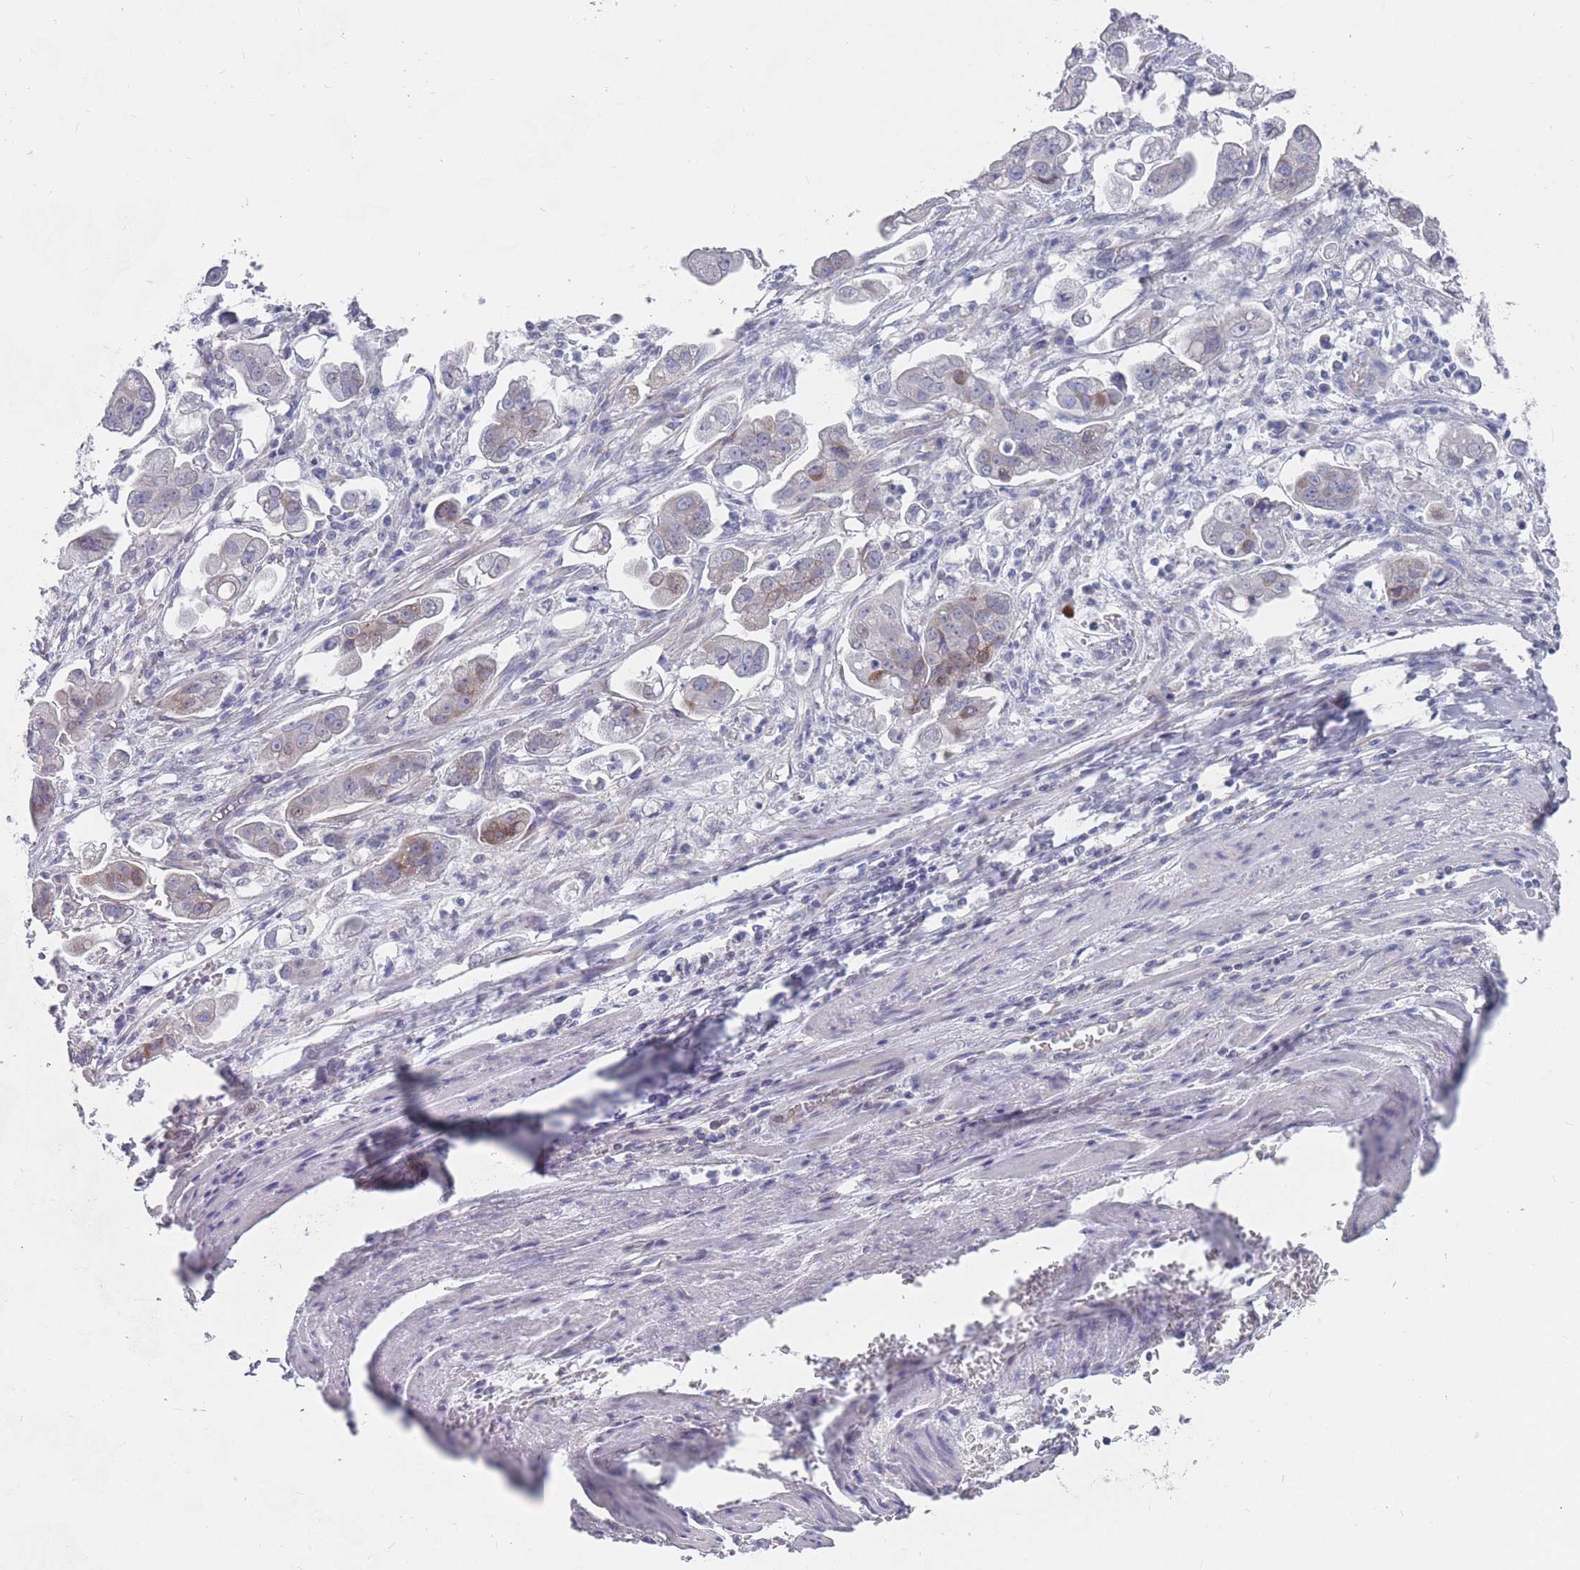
{"staining": {"intensity": "negative", "quantity": "none", "location": "none"}, "tissue": "stomach cancer", "cell_type": "Tumor cells", "image_type": "cancer", "snomed": [{"axis": "morphology", "description": "Adenocarcinoma, NOS"}, {"axis": "topography", "description": "Stomach"}], "caption": "The IHC image has no significant staining in tumor cells of stomach adenocarcinoma tissue. (DAB (3,3'-diaminobenzidine) immunohistochemistry with hematoxylin counter stain).", "gene": "PIGU", "patient": {"sex": "male", "age": 62}}